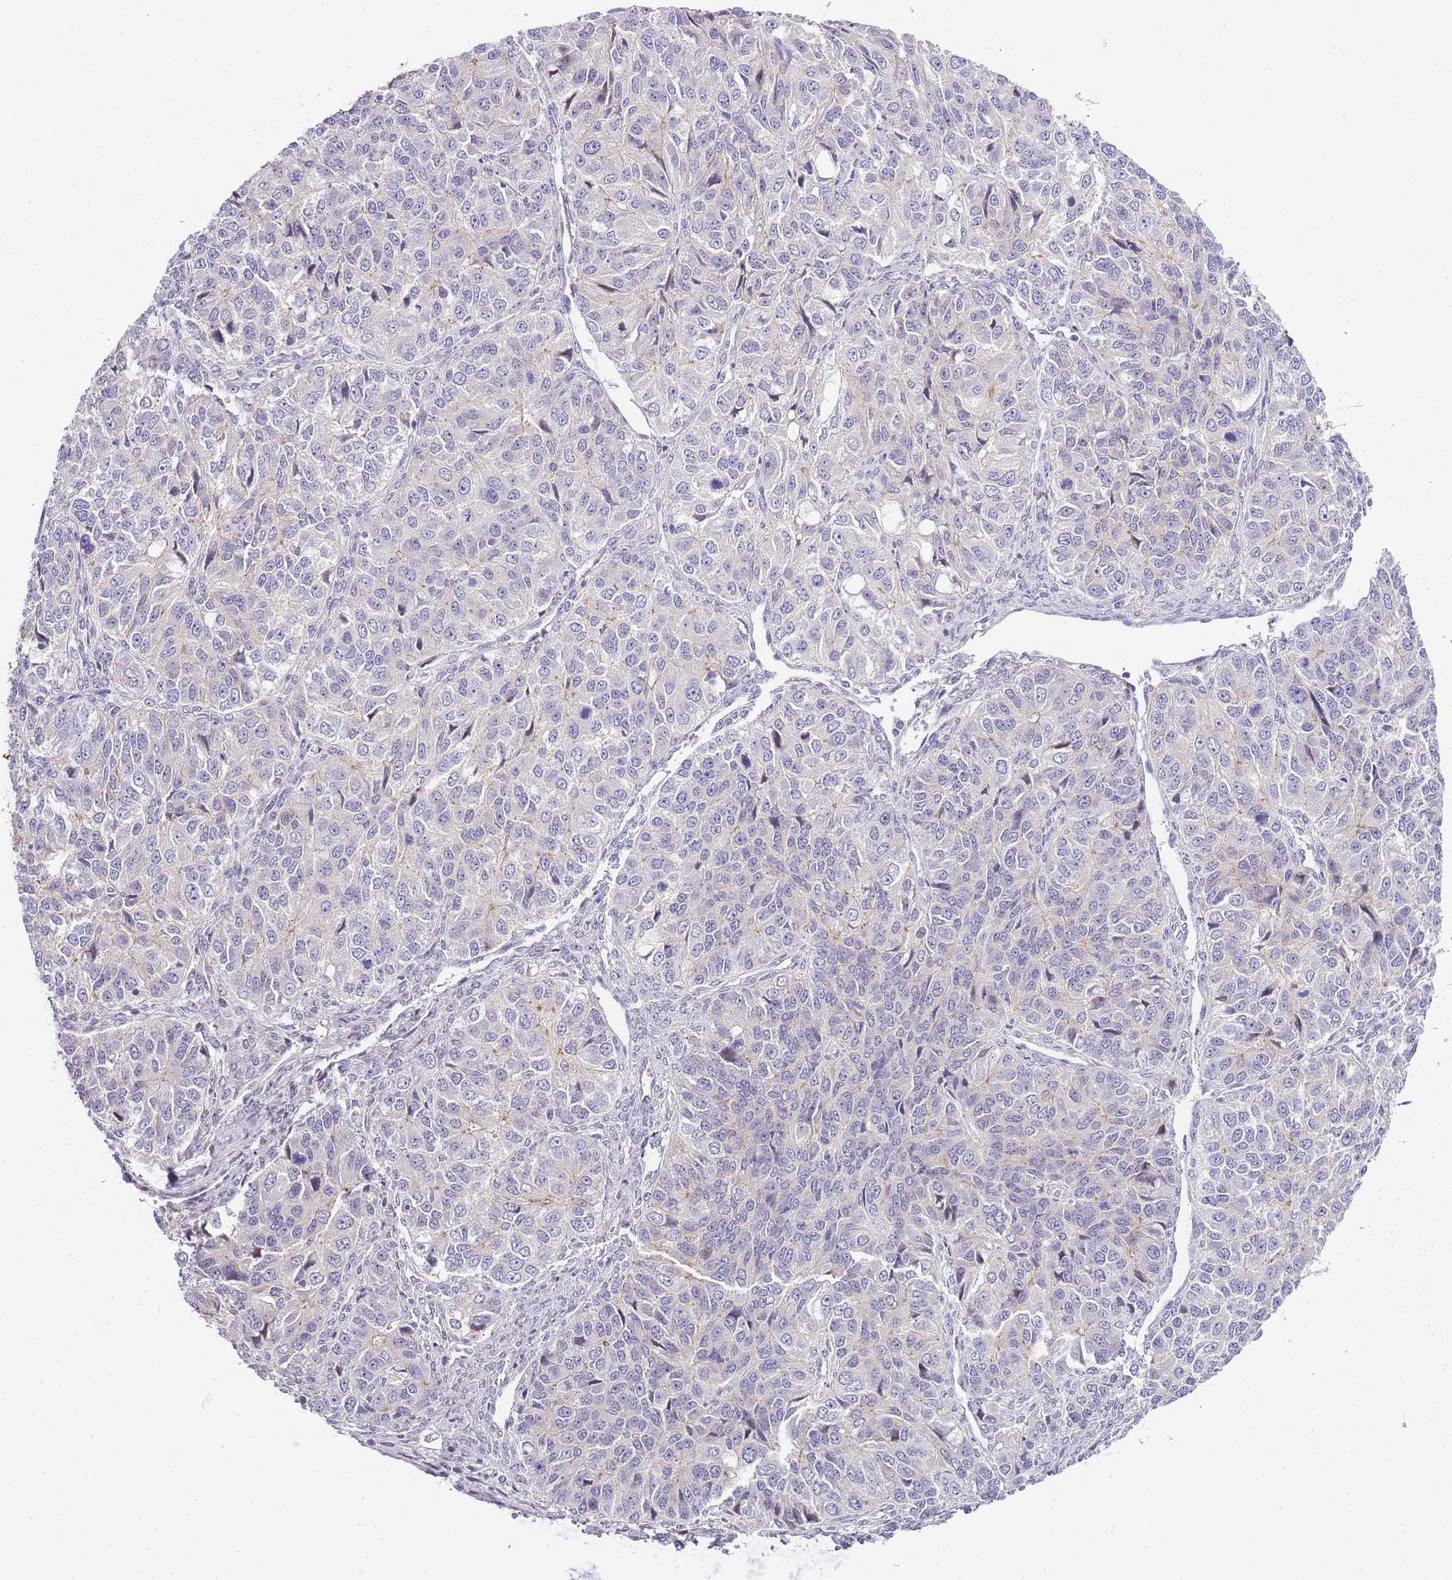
{"staining": {"intensity": "negative", "quantity": "none", "location": "none"}, "tissue": "ovarian cancer", "cell_type": "Tumor cells", "image_type": "cancer", "snomed": [{"axis": "morphology", "description": "Carcinoma, endometroid"}, {"axis": "topography", "description": "Ovary"}], "caption": "There is no significant positivity in tumor cells of endometroid carcinoma (ovarian). The staining was performed using DAB to visualize the protein expression in brown, while the nuclei were stained in blue with hematoxylin (Magnification: 20x).", "gene": "CLBA1", "patient": {"sex": "female", "age": 51}}